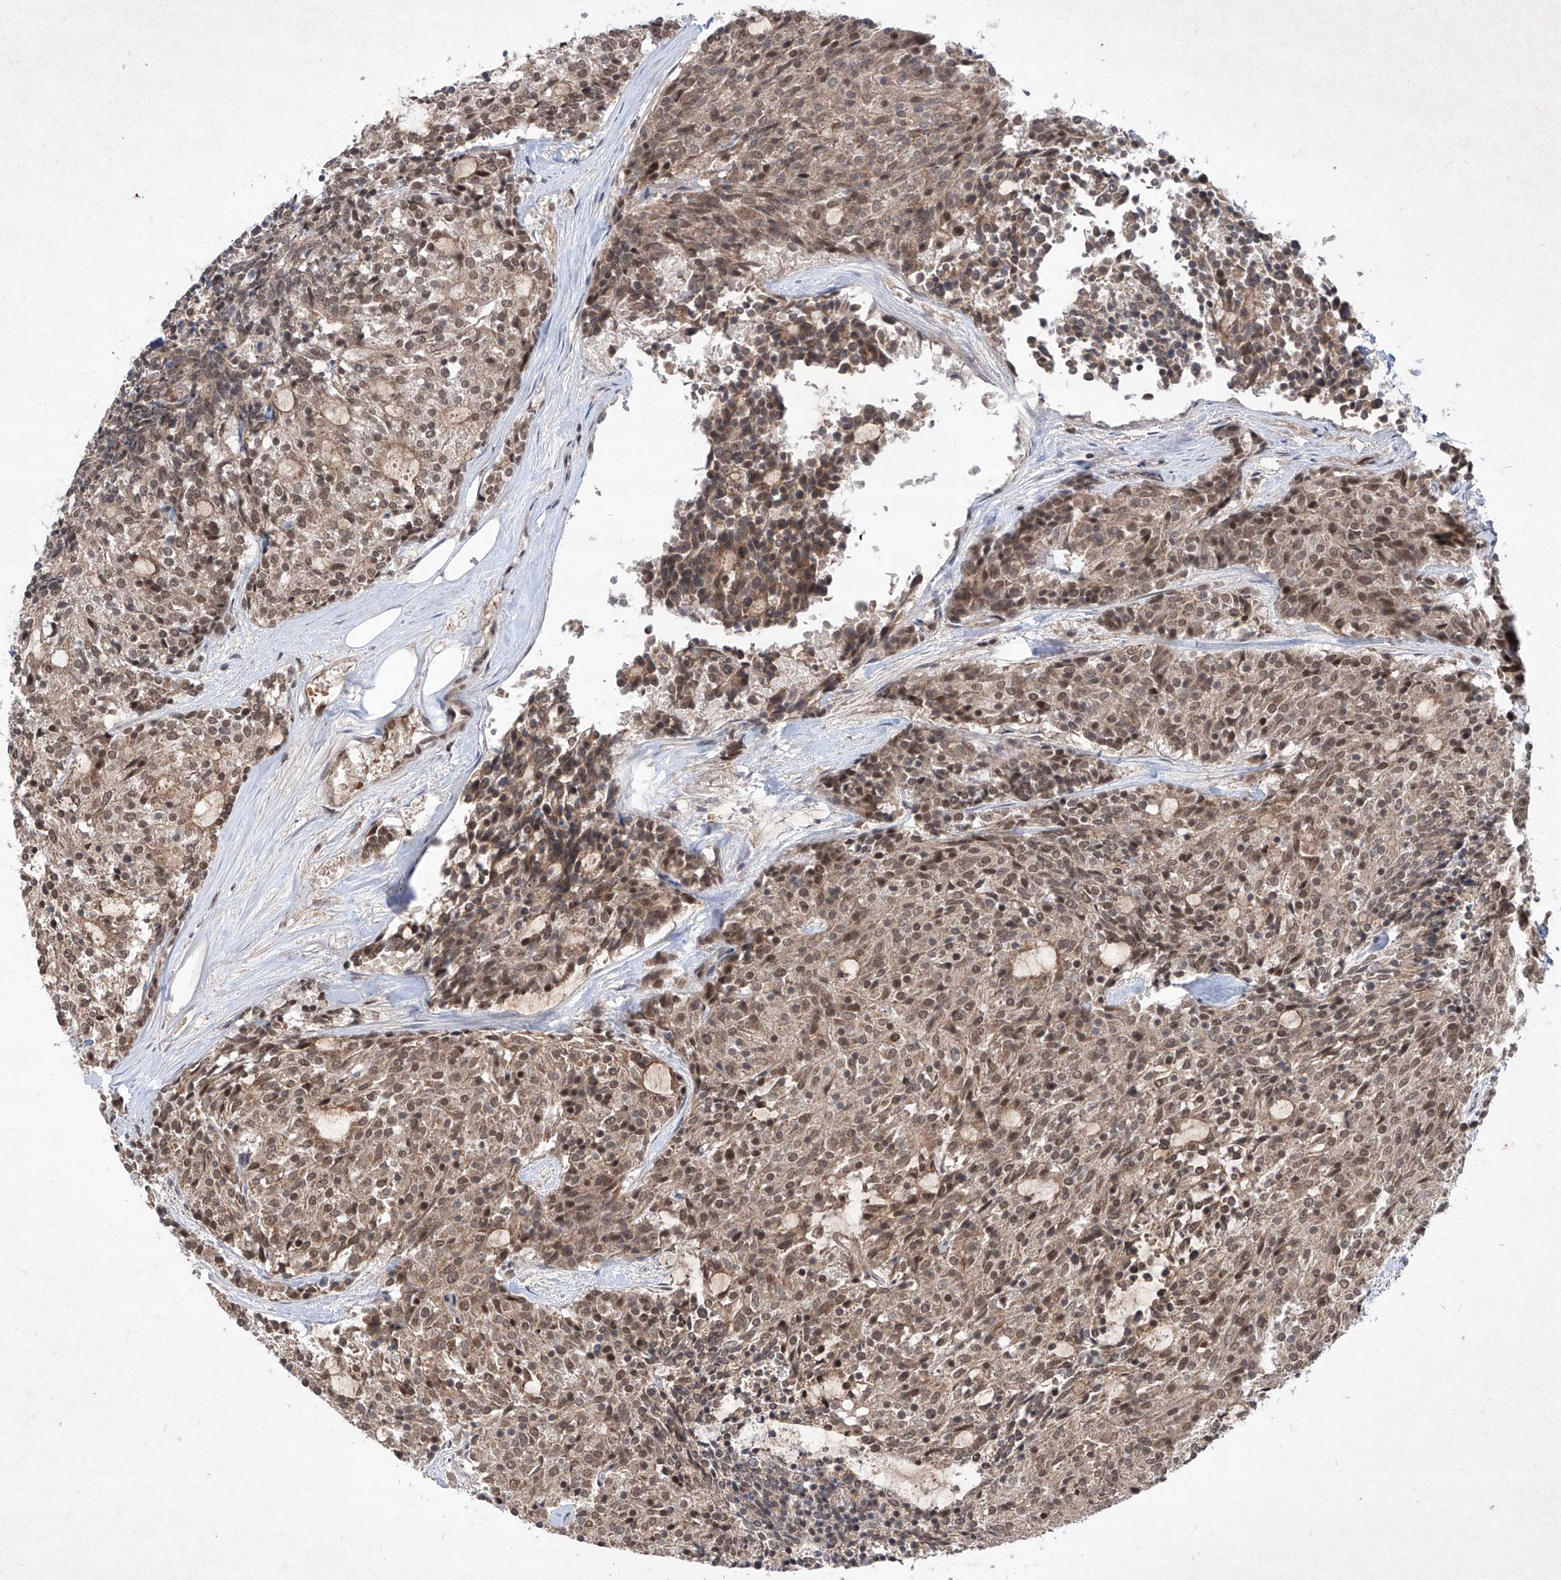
{"staining": {"intensity": "moderate", "quantity": ">75%", "location": "cytoplasmic/membranous,nuclear"}, "tissue": "carcinoid", "cell_type": "Tumor cells", "image_type": "cancer", "snomed": [{"axis": "morphology", "description": "Carcinoid, malignant, NOS"}, {"axis": "topography", "description": "Pancreas"}], "caption": "Carcinoid stained with a brown dye reveals moderate cytoplasmic/membranous and nuclear positive positivity in approximately >75% of tumor cells.", "gene": "IRF2", "patient": {"sex": "female", "age": 54}}